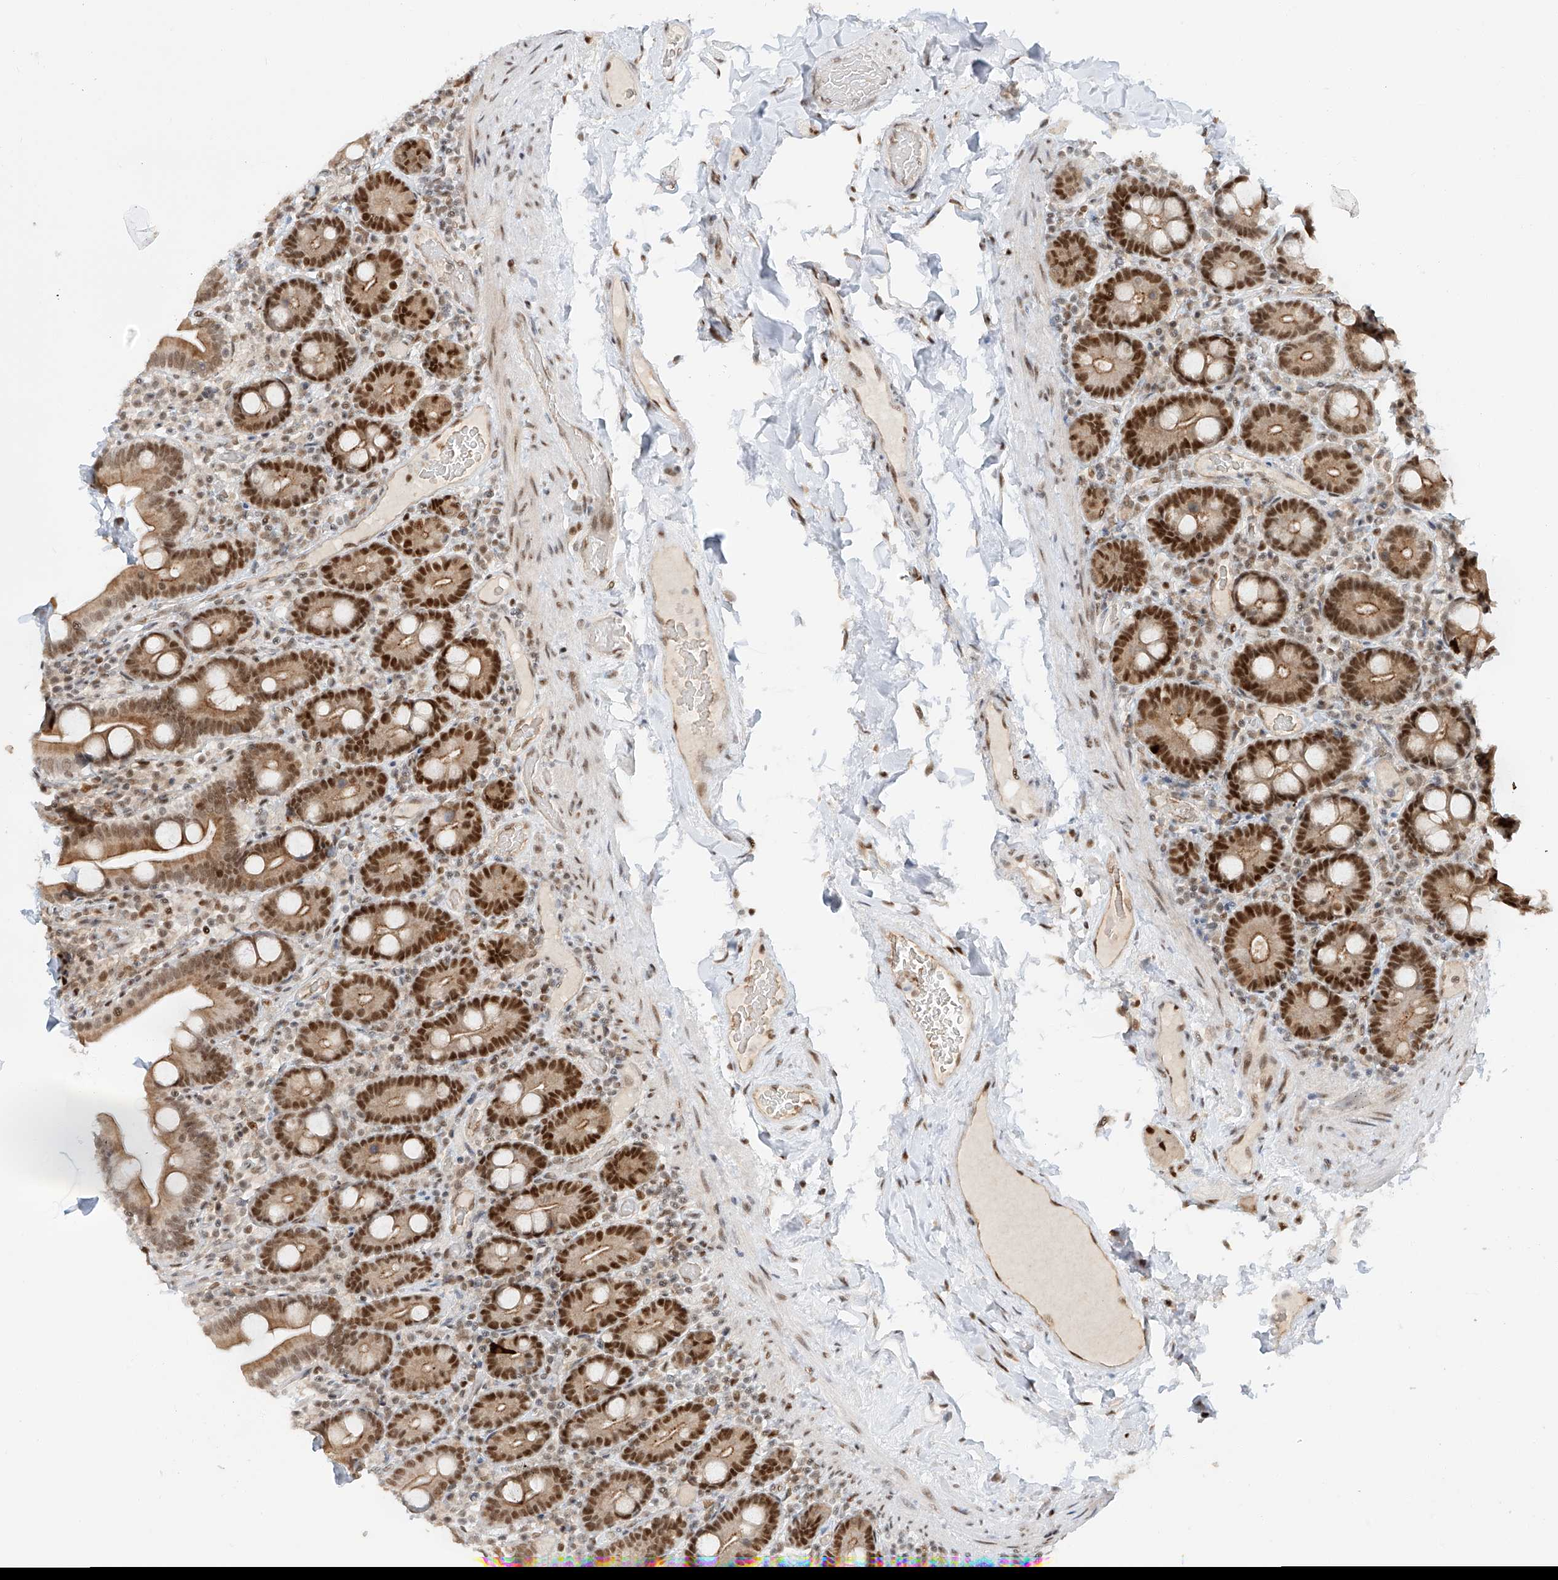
{"staining": {"intensity": "strong", "quantity": "25%-75%", "location": "cytoplasmic/membranous,nuclear"}, "tissue": "duodenum", "cell_type": "Glandular cells", "image_type": "normal", "snomed": [{"axis": "morphology", "description": "Normal tissue, NOS"}, {"axis": "topography", "description": "Duodenum"}], "caption": "Protein analysis of unremarkable duodenum displays strong cytoplasmic/membranous,nuclear staining in approximately 25%-75% of glandular cells.", "gene": "POGK", "patient": {"sex": "male", "age": 55}}